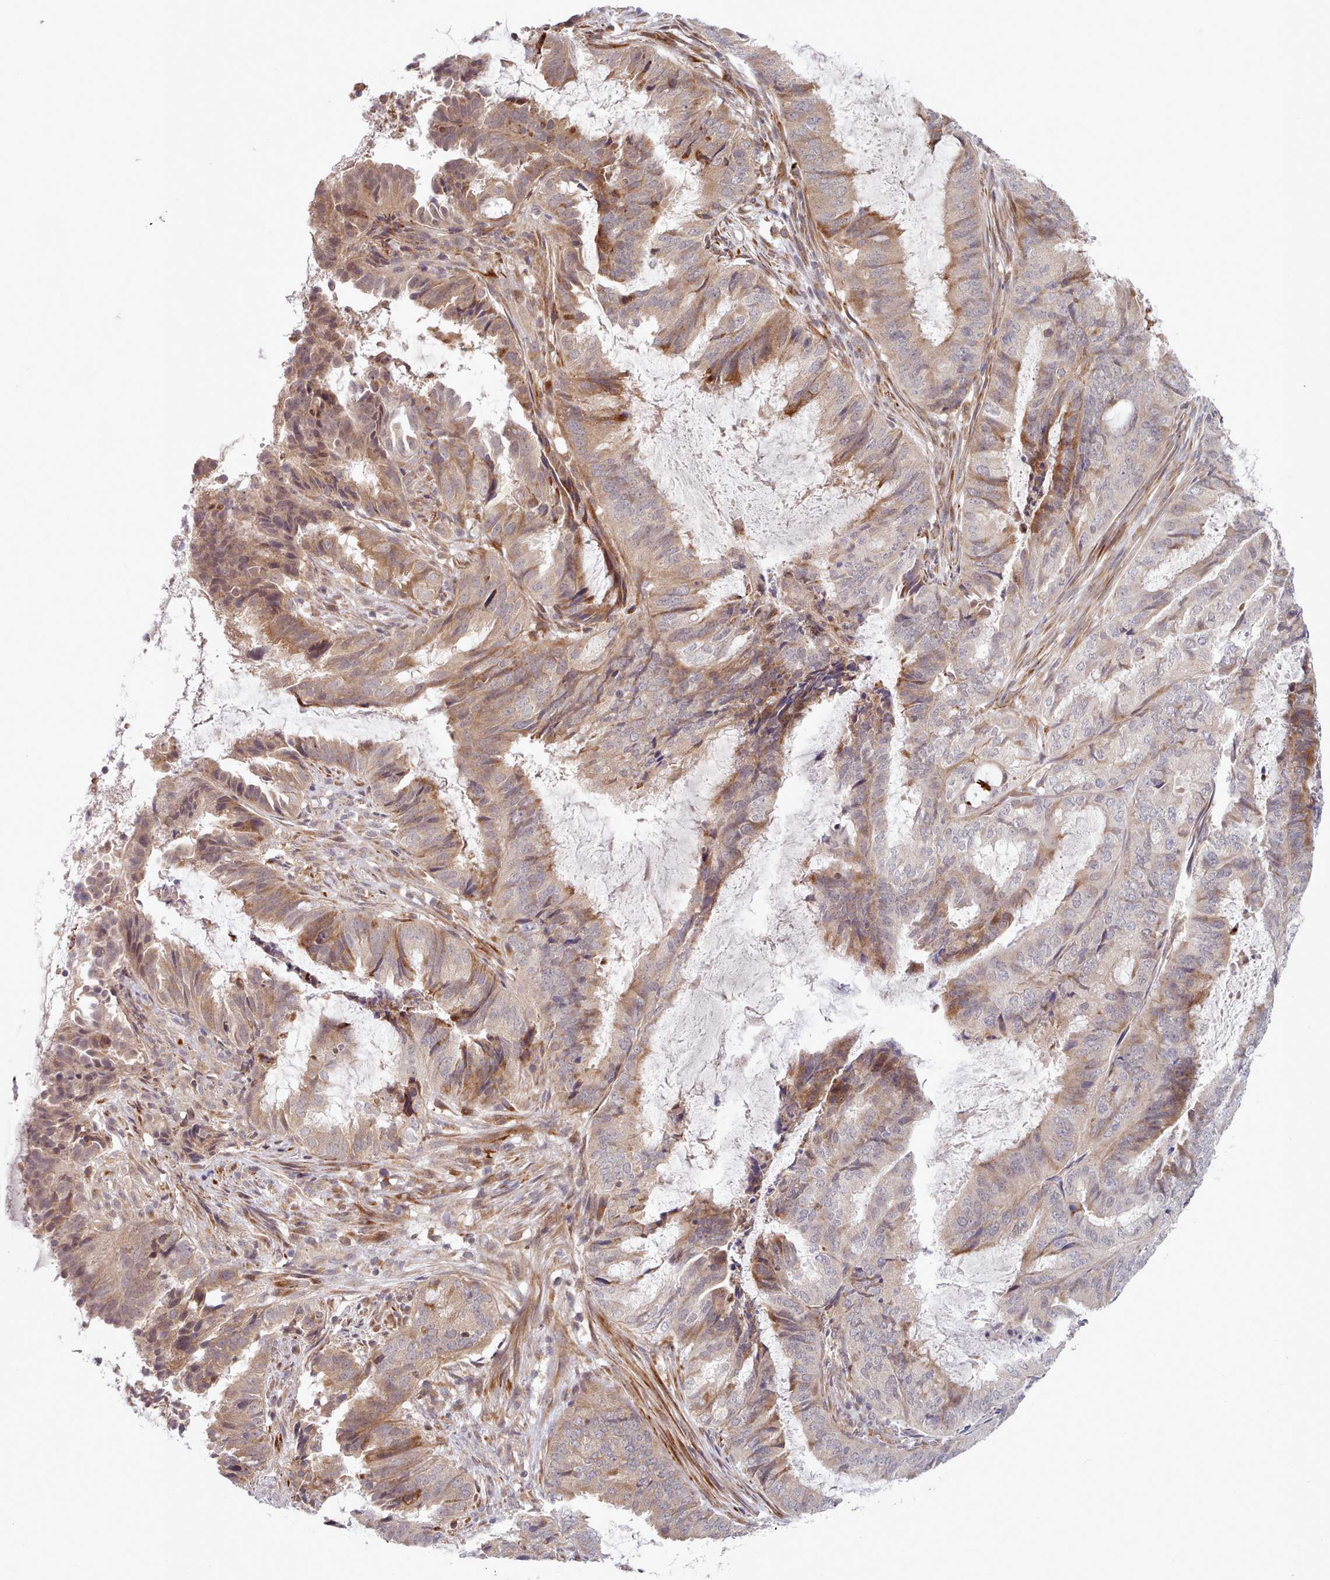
{"staining": {"intensity": "moderate", "quantity": "25%-75%", "location": "cytoplasmic/membranous"}, "tissue": "endometrial cancer", "cell_type": "Tumor cells", "image_type": "cancer", "snomed": [{"axis": "morphology", "description": "Adenocarcinoma, NOS"}, {"axis": "topography", "description": "Endometrium"}], "caption": "Protein staining of endometrial adenocarcinoma tissue shows moderate cytoplasmic/membranous staining in approximately 25%-75% of tumor cells. The protein of interest is shown in brown color, while the nuclei are stained blue.", "gene": "TRIM26", "patient": {"sex": "female", "age": 51}}